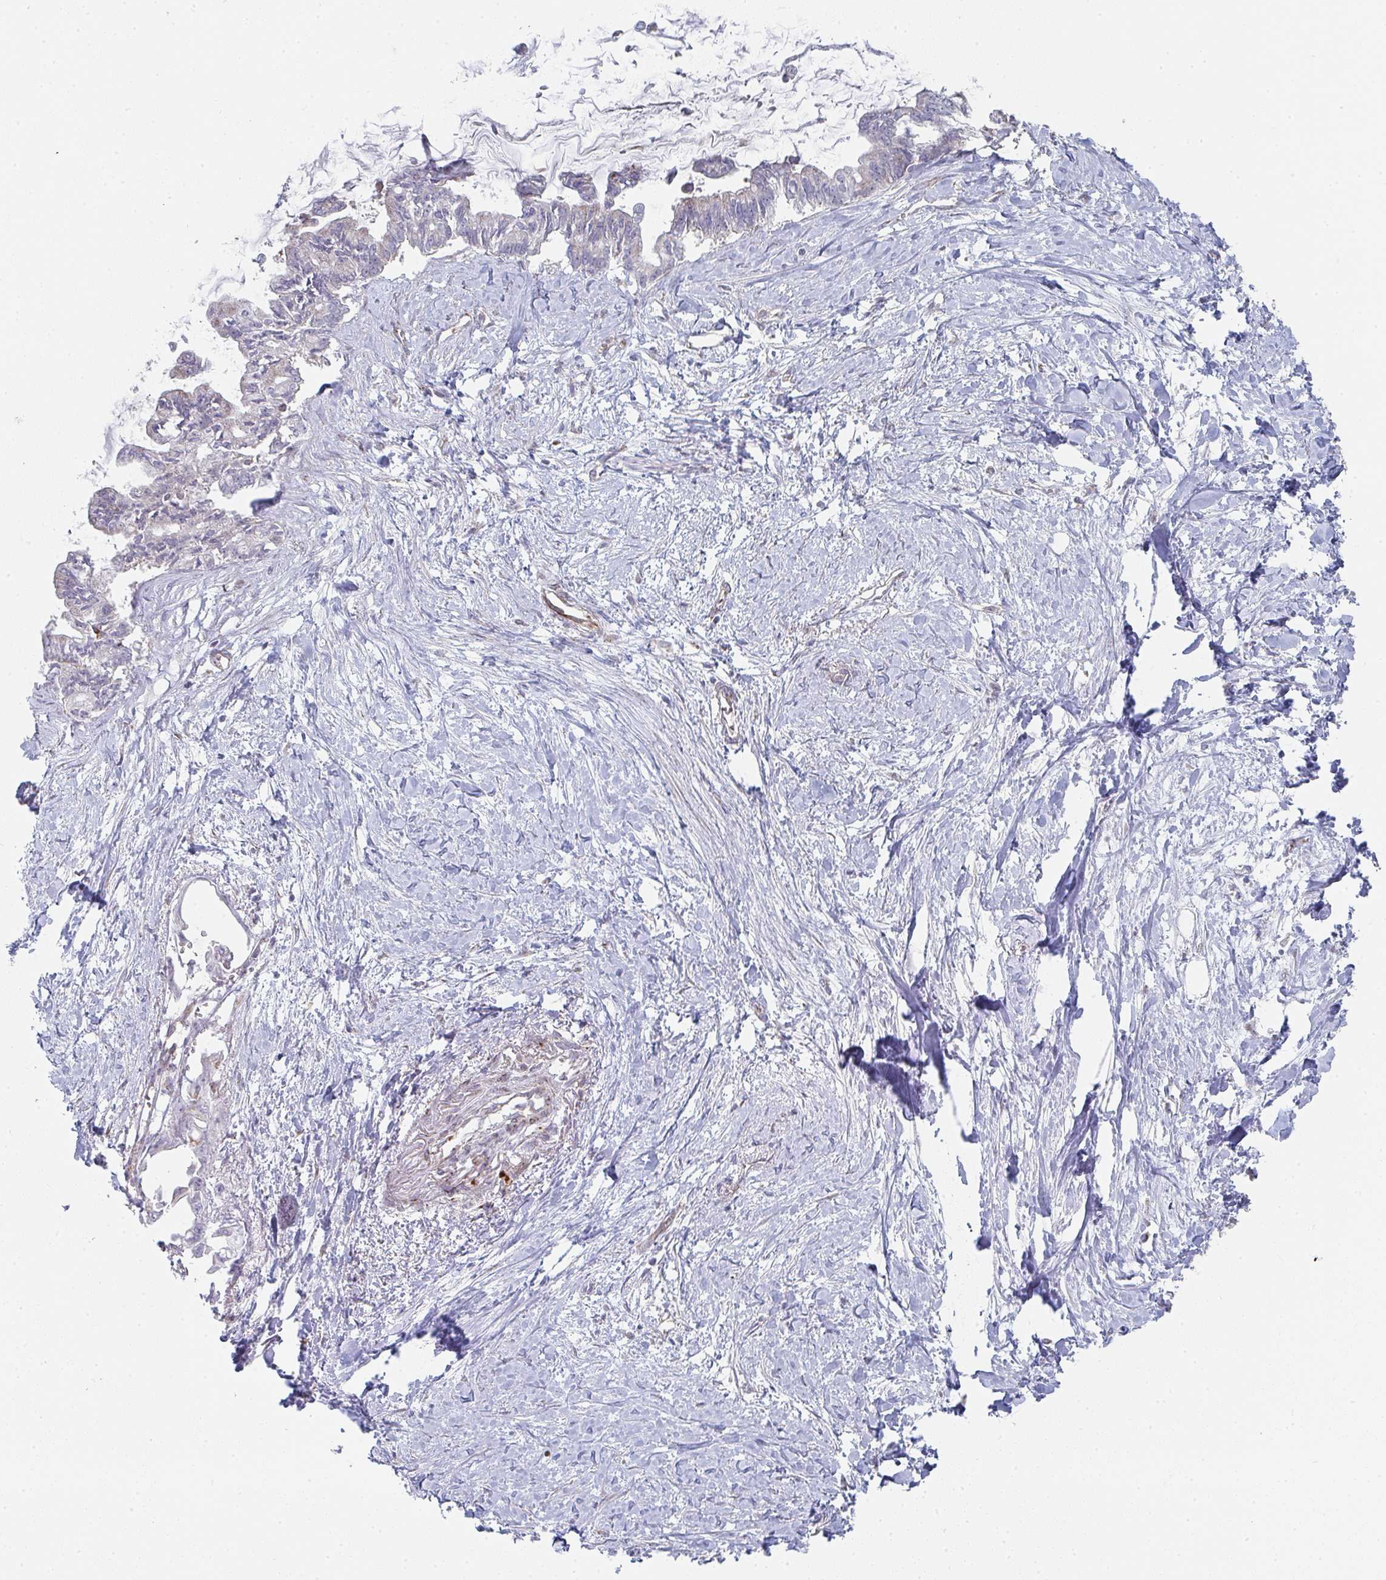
{"staining": {"intensity": "negative", "quantity": "none", "location": "none"}, "tissue": "pancreatic cancer", "cell_type": "Tumor cells", "image_type": "cancer", "snomed": [{"axis": "morphology", "description": "Adenocarcinoma, NOS"}, {"axis": "topography", "description": "Pancreas"}], "caption": "IHC photomicrograph of neoplastic tissue: adenocarcinoma (pancreatic) stained with DAB (3,3'-diaminobenzidine) displays no significant protein positivity in tumor cells.", "gene": "ZNF526", "patient": {"sex": "male", "age": 61}}